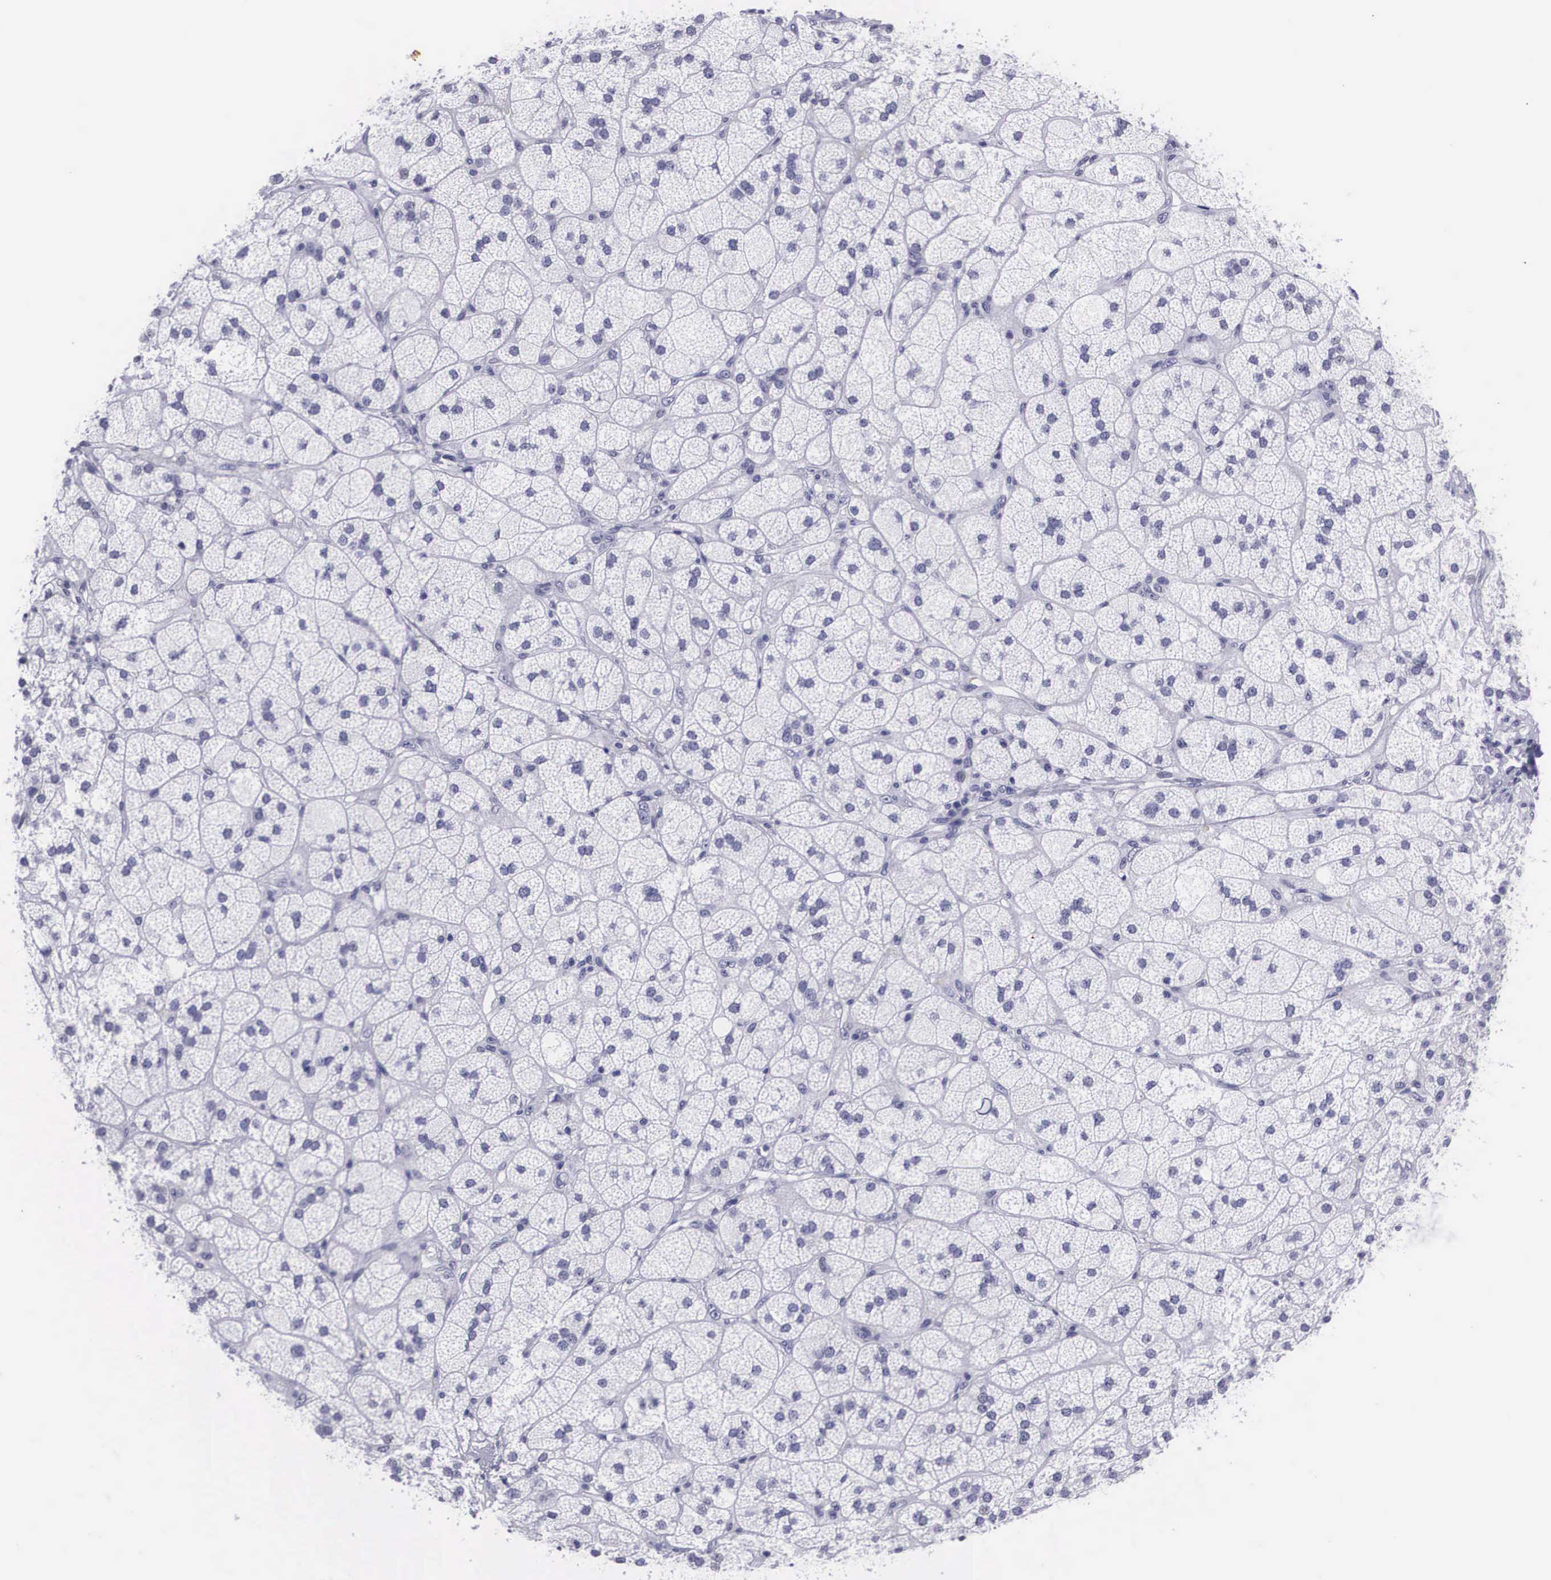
{"staining": {"intensity": "negative", "quantity": "none", "location": "none"}, "tissue": "adrenal gland", "cell_type": "Glandular cells", "image_type": "normal", "snomed": [{"axis": "morphology", "description": "Normal tissue, NOS"}, {"axis": "topography", "description": "Adrenal gland"}], "caption": "This photomicrograph is of benign adrenal gland stained with IHC to label a protein in brown with the nuclei are counter-stained blue. There is no positivity in glandular cells.", "gene": "C22orf31", "patient": {"sex": "female", "age": 60}}